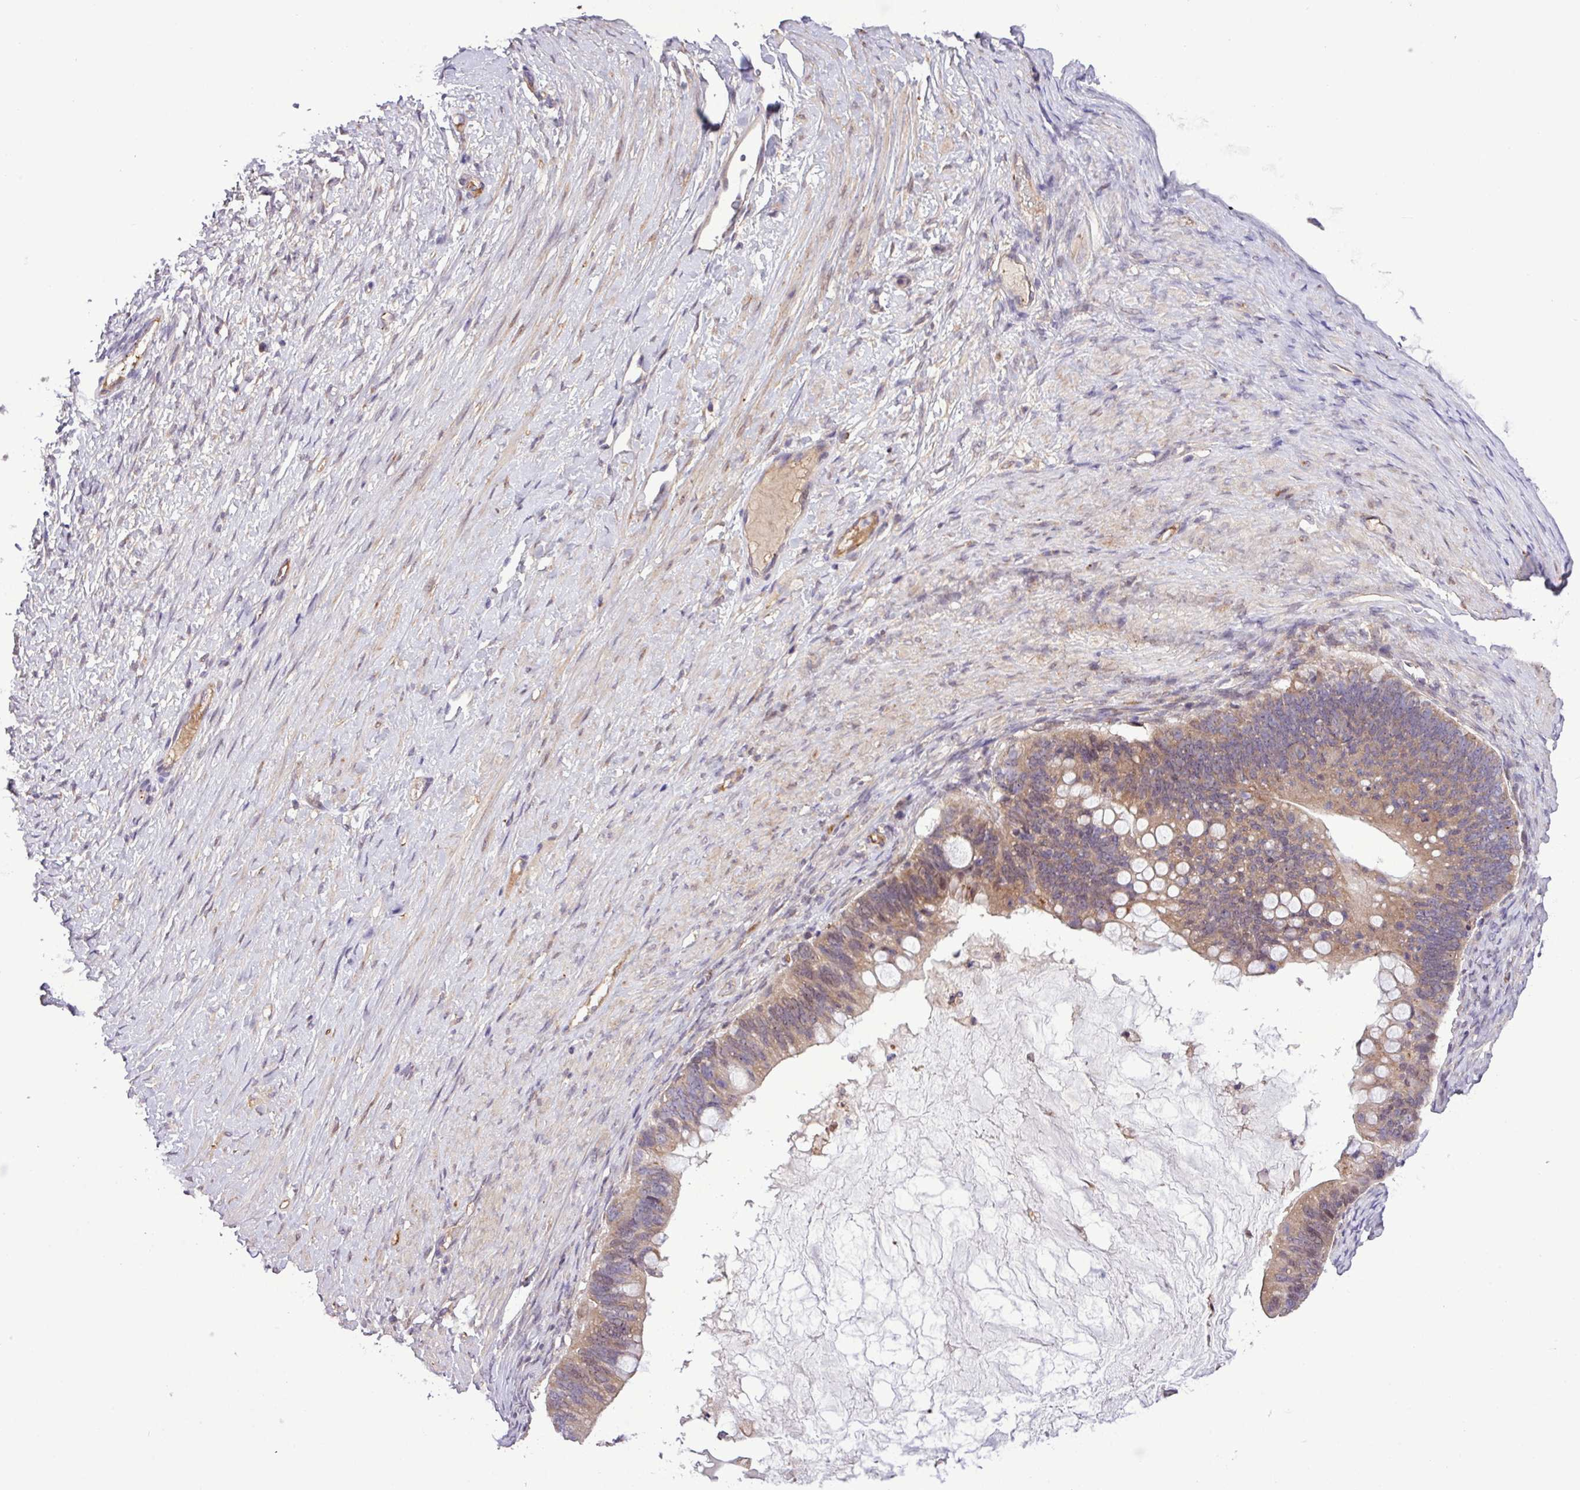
{"staining": {"intensity": "weak", "quantity": ">75%", "location": "cytoplasmic/membranous"}, "tissue": "ovarian cancer", "cell_type": "Tumor cells", "image_type": "cancer", "snomed": [{"axis": "morphology", "description": "Cystadenocarcinoma, mucinous, NOS"}, {"axis": "topography", "description": "Ovary"}], "caption": "Ovarian cancer (mucinous cystadenocarcinoma) stained with immunohistochemistry demonstrates weak cytoplasmic/membranous staining in approximately >75% of tumor cells.", "gene": "RPP25L", "patient": {"sex": "female", "age": 61}}